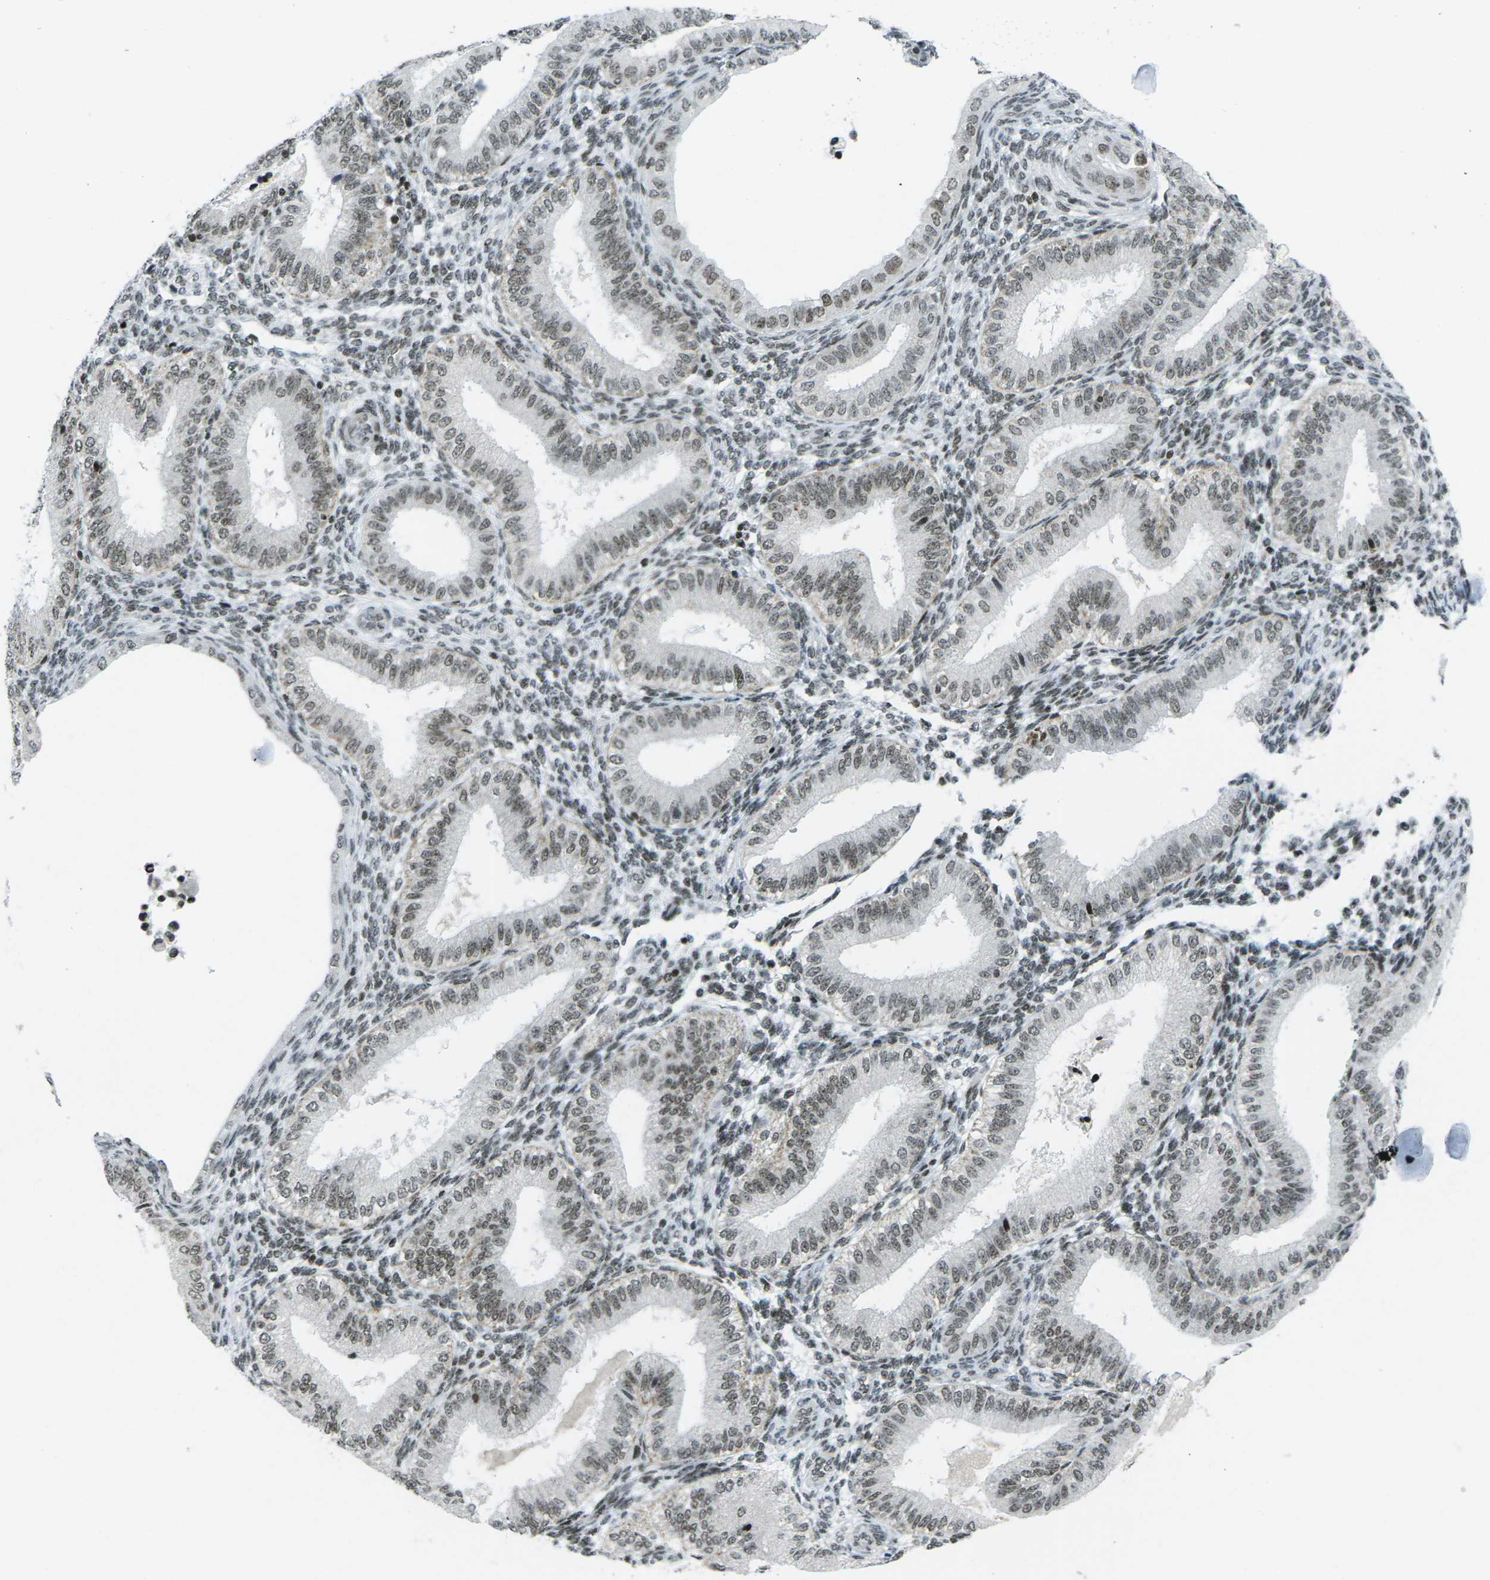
{"staining": {"intensity": "moderate", "quantity": "25%-75%", "location": "nuclear"}, "tissue": "endometrium", "cell_type": "Cells in endometrial stroma", "image_type": "normal", "snomed": [{"axis": "morphology", "description": "Normal tissue, NOS"}, {"axis": "topography", "description": "Endometrium"}], "caption": "Cells in endometrial stroma show medium levels of moderate nuclear staining in approximately 25%-75% of cells in benign human endometrium.", "gene": "EME1", "patient": {"sex": "female", "age": 39}}